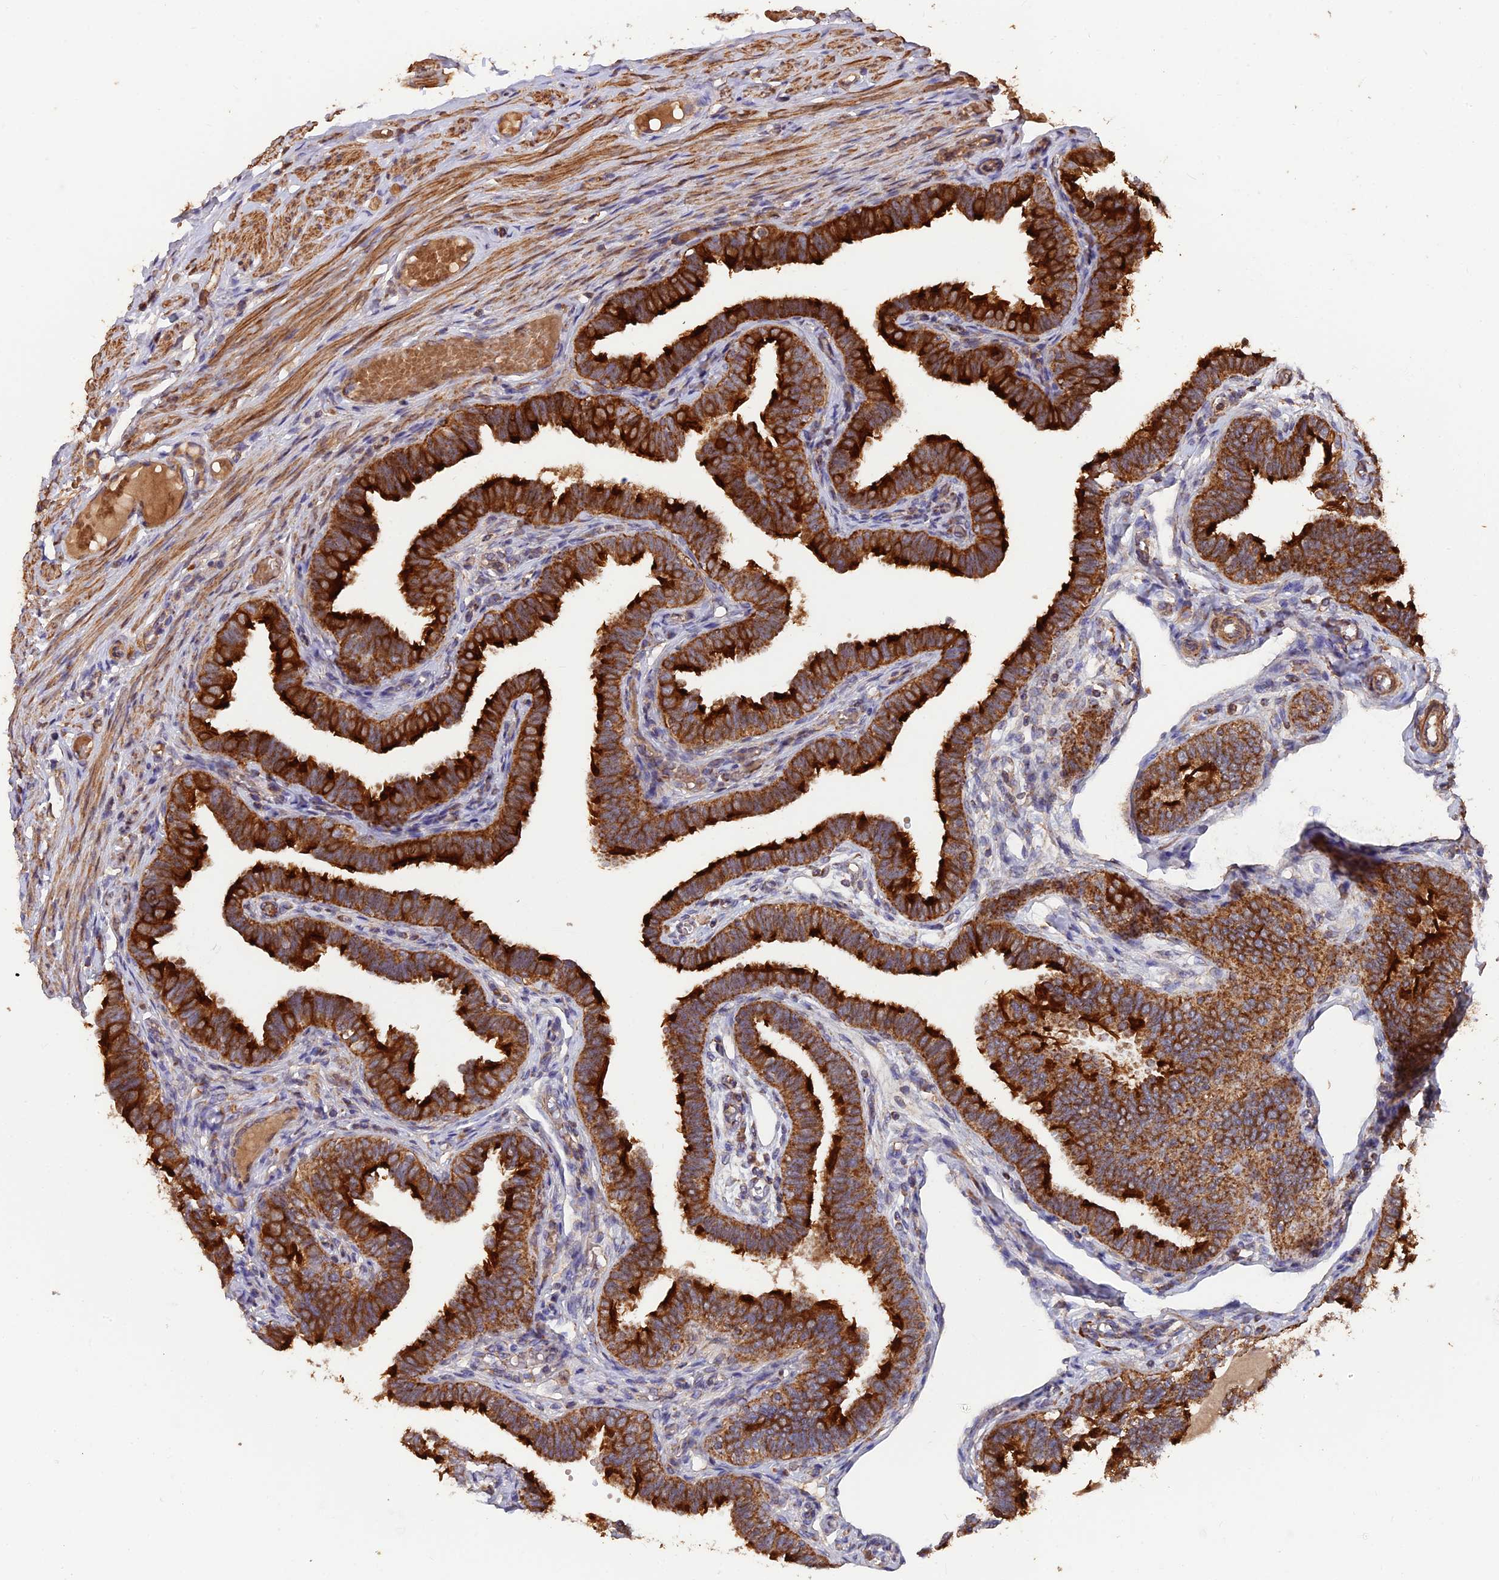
{"staining": {"intensity": "strong", "quantity": ">75%", "location": "cytoplasmic/membranous"}, "tissue": "fallopian tube", "cell_type": "Glandular cells", "image_type": "normal", "snomed": [{"axis": "morphology", "description": "Normal tissue, NOS"}, {"axis": "topography", "description": "Fallopian tube"}], "caption": "Immunohistochemical staining of unremarkable human fallopian tube demonstrates high levels of strong cytoplasmic/membranous expression in about >75% of glandular cells. Nuclei are stained in blue.", "gene": "IFT22", "patient": {"sex": "female", "age": 39}}